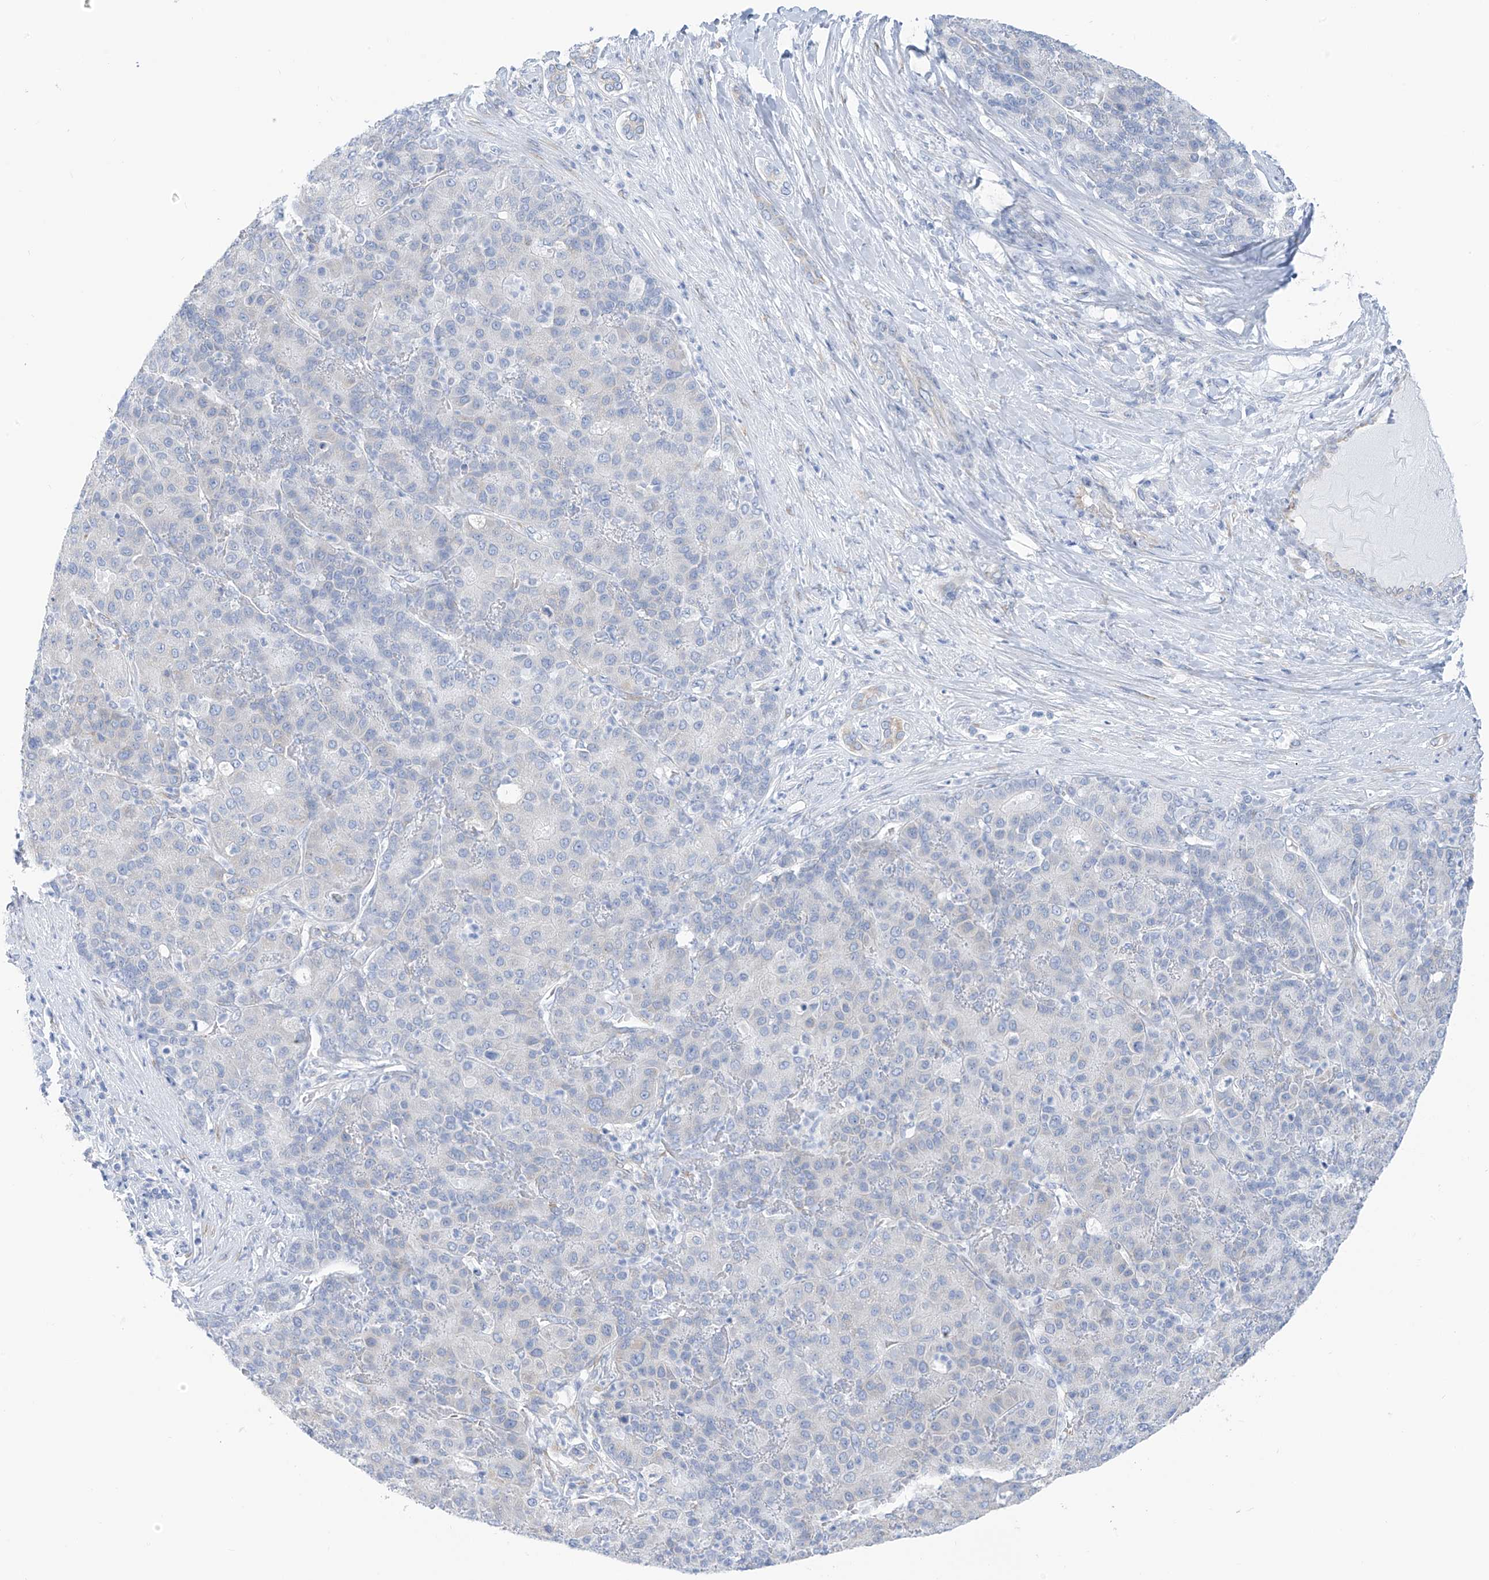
{"staining": {"intensity": "negative", "quantity": "none", "location": "none"}, "tissue": "liver cancer", "cell_type": "Tumor cells", "image_type": "cancer", "snomed": [{"axis": "morphology", "description": "Carcinoma, Hepatocellular, NOS"}, {"axis": "topography", "description": "Liver"}], "caption": "An immunohistochemistry histopathology image of liver cancer is shown. There is no staining in tumor cells of liver cancer.", "gene": "RCN2", "patient": {"sex": "male", "age": 65}}